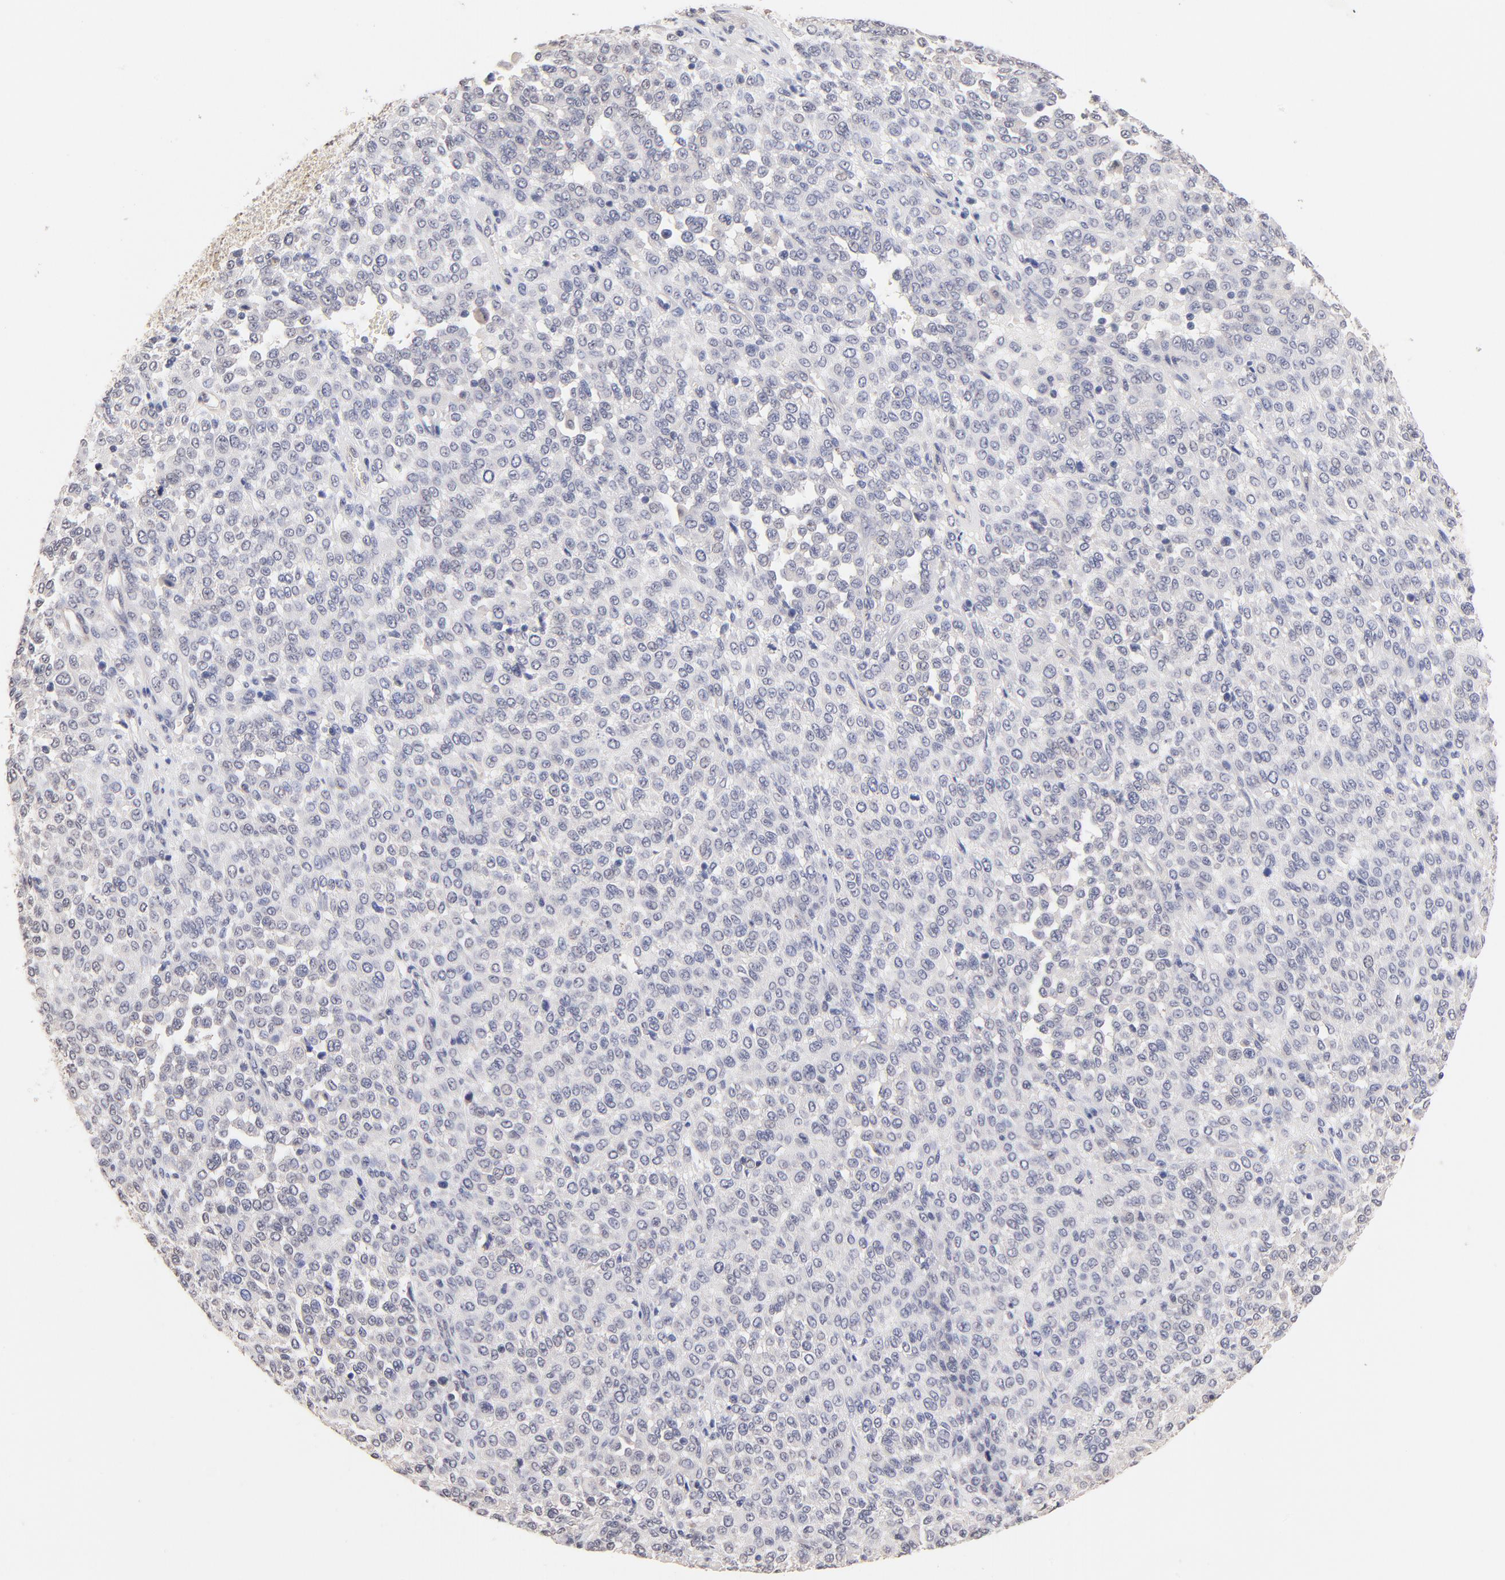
{"staining": {"intensity": "negative", "quantity": "none", "location": "none"}, "tissue": "melanoma", "cell_type": "Tumor cells", "image_type": "cancer", "snomed": [{"axis": "morphology", "description": "Malignant melanoma, Metastatic site"}, {"axis": "topography", "description": "Pancreas"}], "caption": "Malignant melanoma (metastatic site) stained for a protein using IHC reveals no expression tumor cells.", "gene": "RIBC2", "patient": {"sex": "female", "age": 30}}